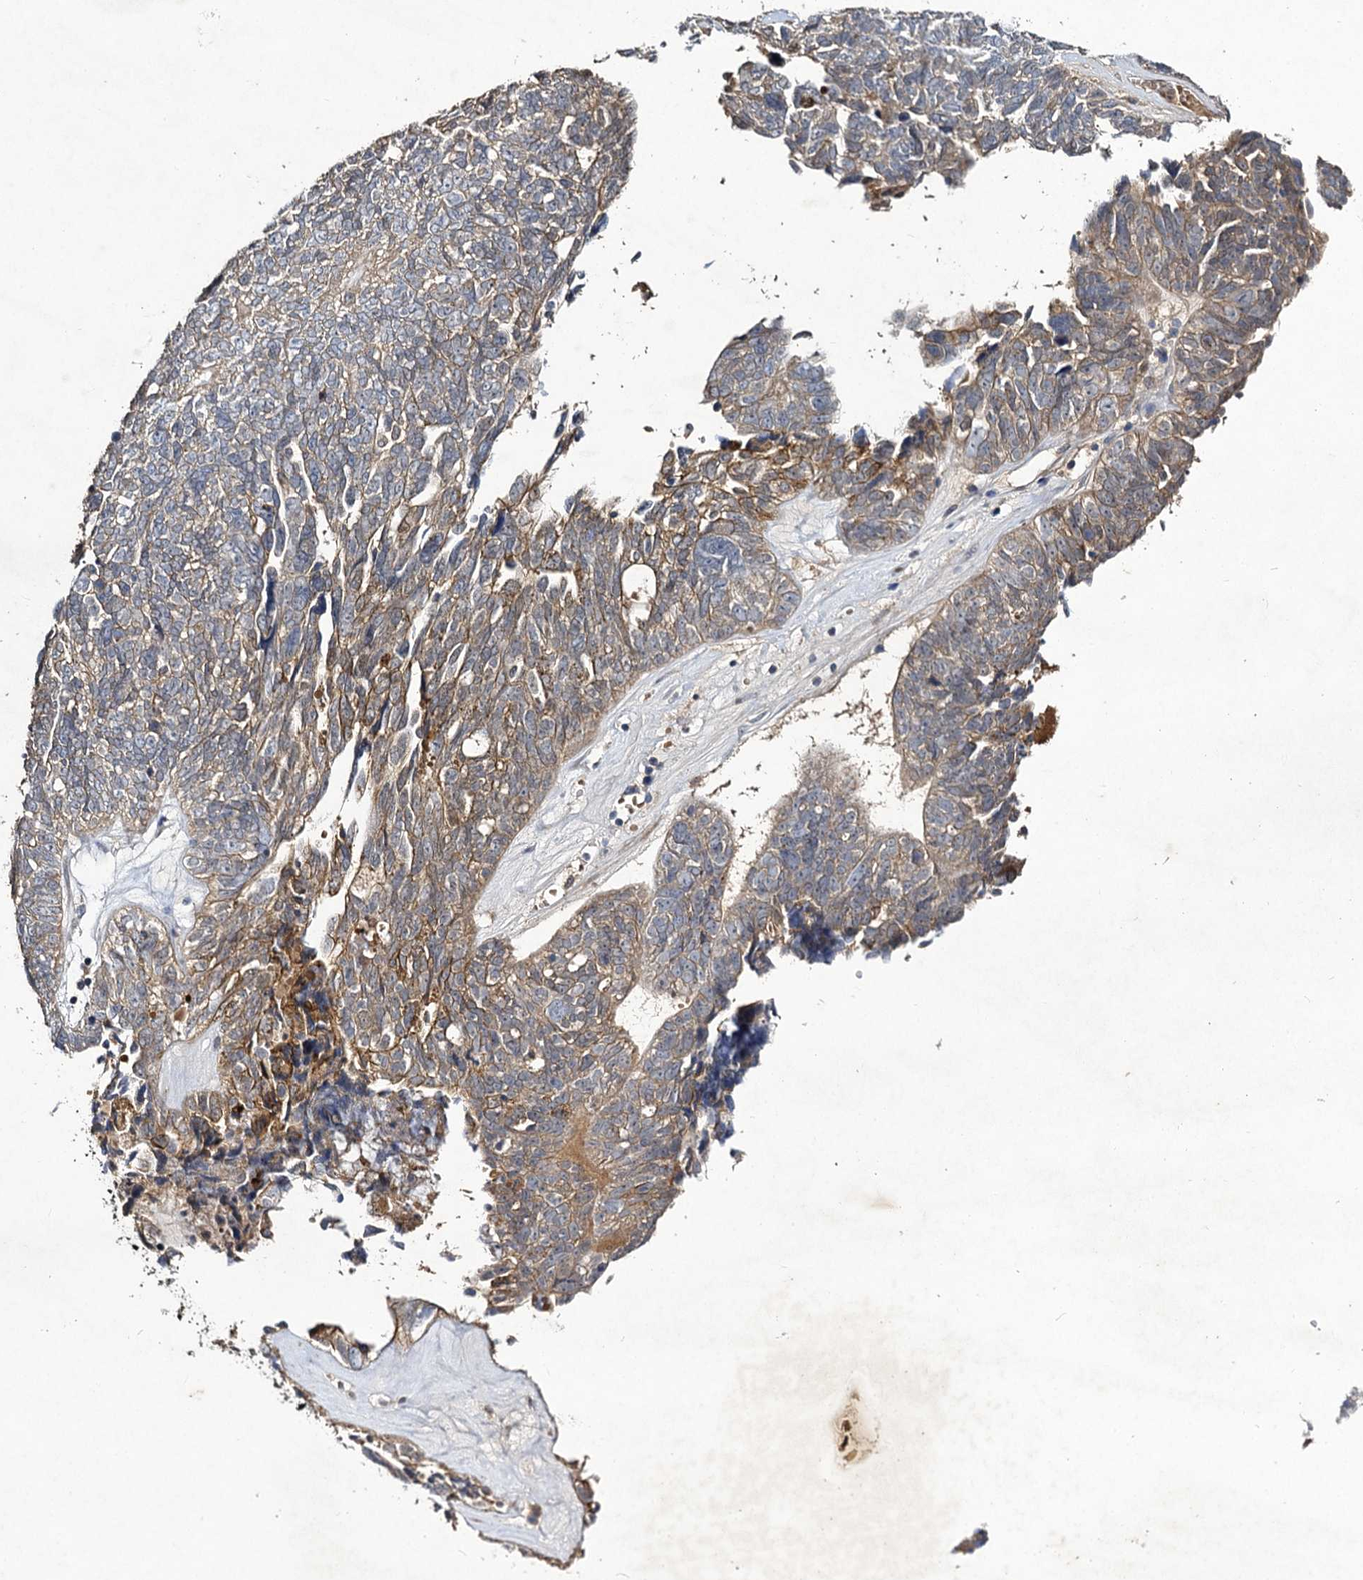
{"staining": {"intensity": "weak", "quantity": "25%-75%", "location": "cytoplasmic/membranous"}, "tissue": "ovarian cancer", "cell_type": "Tumor cells", "image_type": "cancer", "snomed": [{"axis": "morphology", "description": "Cystadenocarcinoma, serous, NOS"}, {"axis": "topography", "description": "Ovary"}], "caption": "The photomicrograph demonstrates immunohistochemical staining of serous cystadenocarcinoma (ovarian). There is weak cytoplasmic/membranous positivity is seen in approximately 25%-75% of tumor cells. (IHC, brightfield microscopy, high magnification).", "gene": "SLC11A2", "patient": {"sex": "female", "age": 79}}